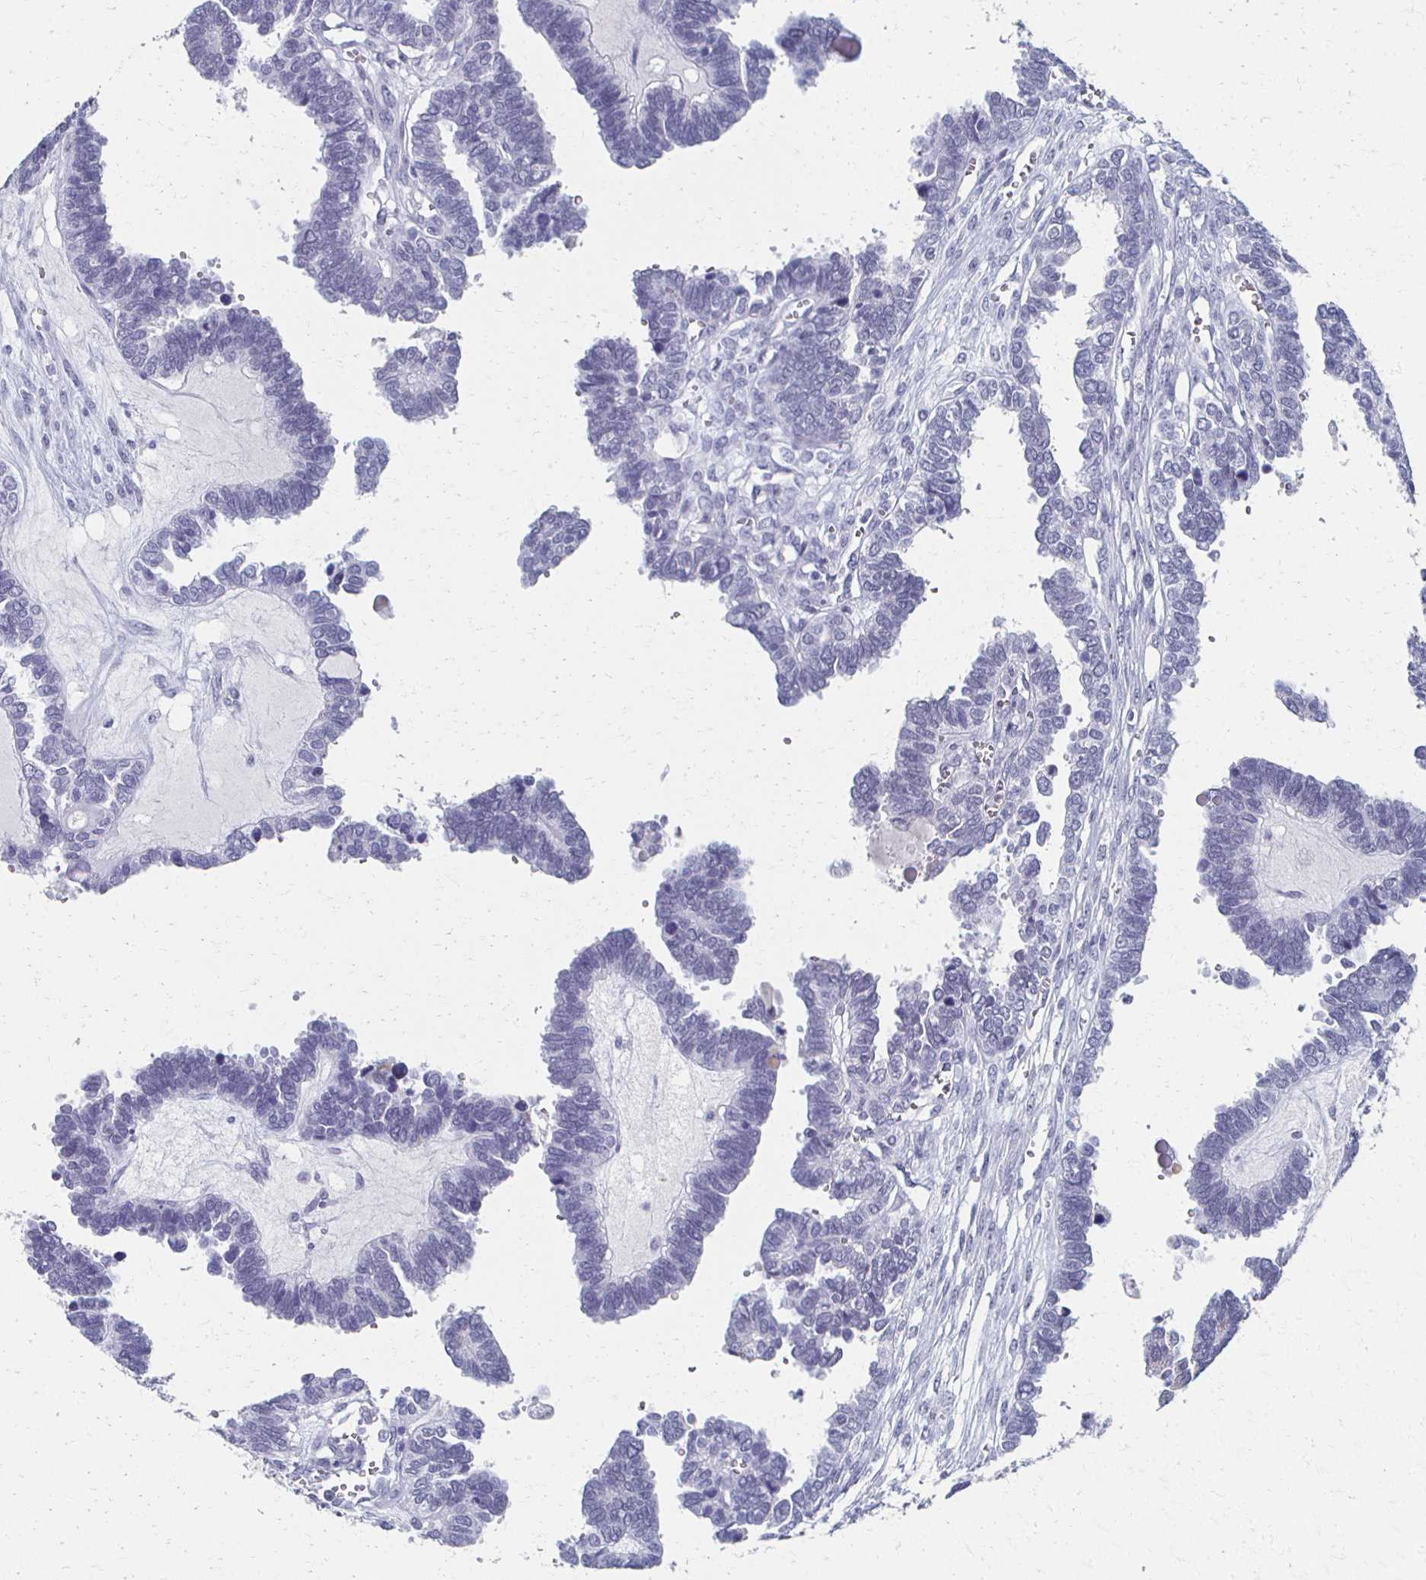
{"staining": {"intensity": "negative", "quantity": "none", "location": "none"}, "tissue": "ovarian cancer", "cell_type": "Tumor cells", "image_type": "cancer", "snomed": [{"axis": "morphology", "description": "Cystadenocarcinoma, serous, NOS"}, {"axis": "topography", "description": "Ovary"}], "caption": "There is no significant expression in tumor cells of ovarian serous cystadenocarcinoma.", "gene": "CXCR2", "patient": {"sex": "female", "age": 51}}